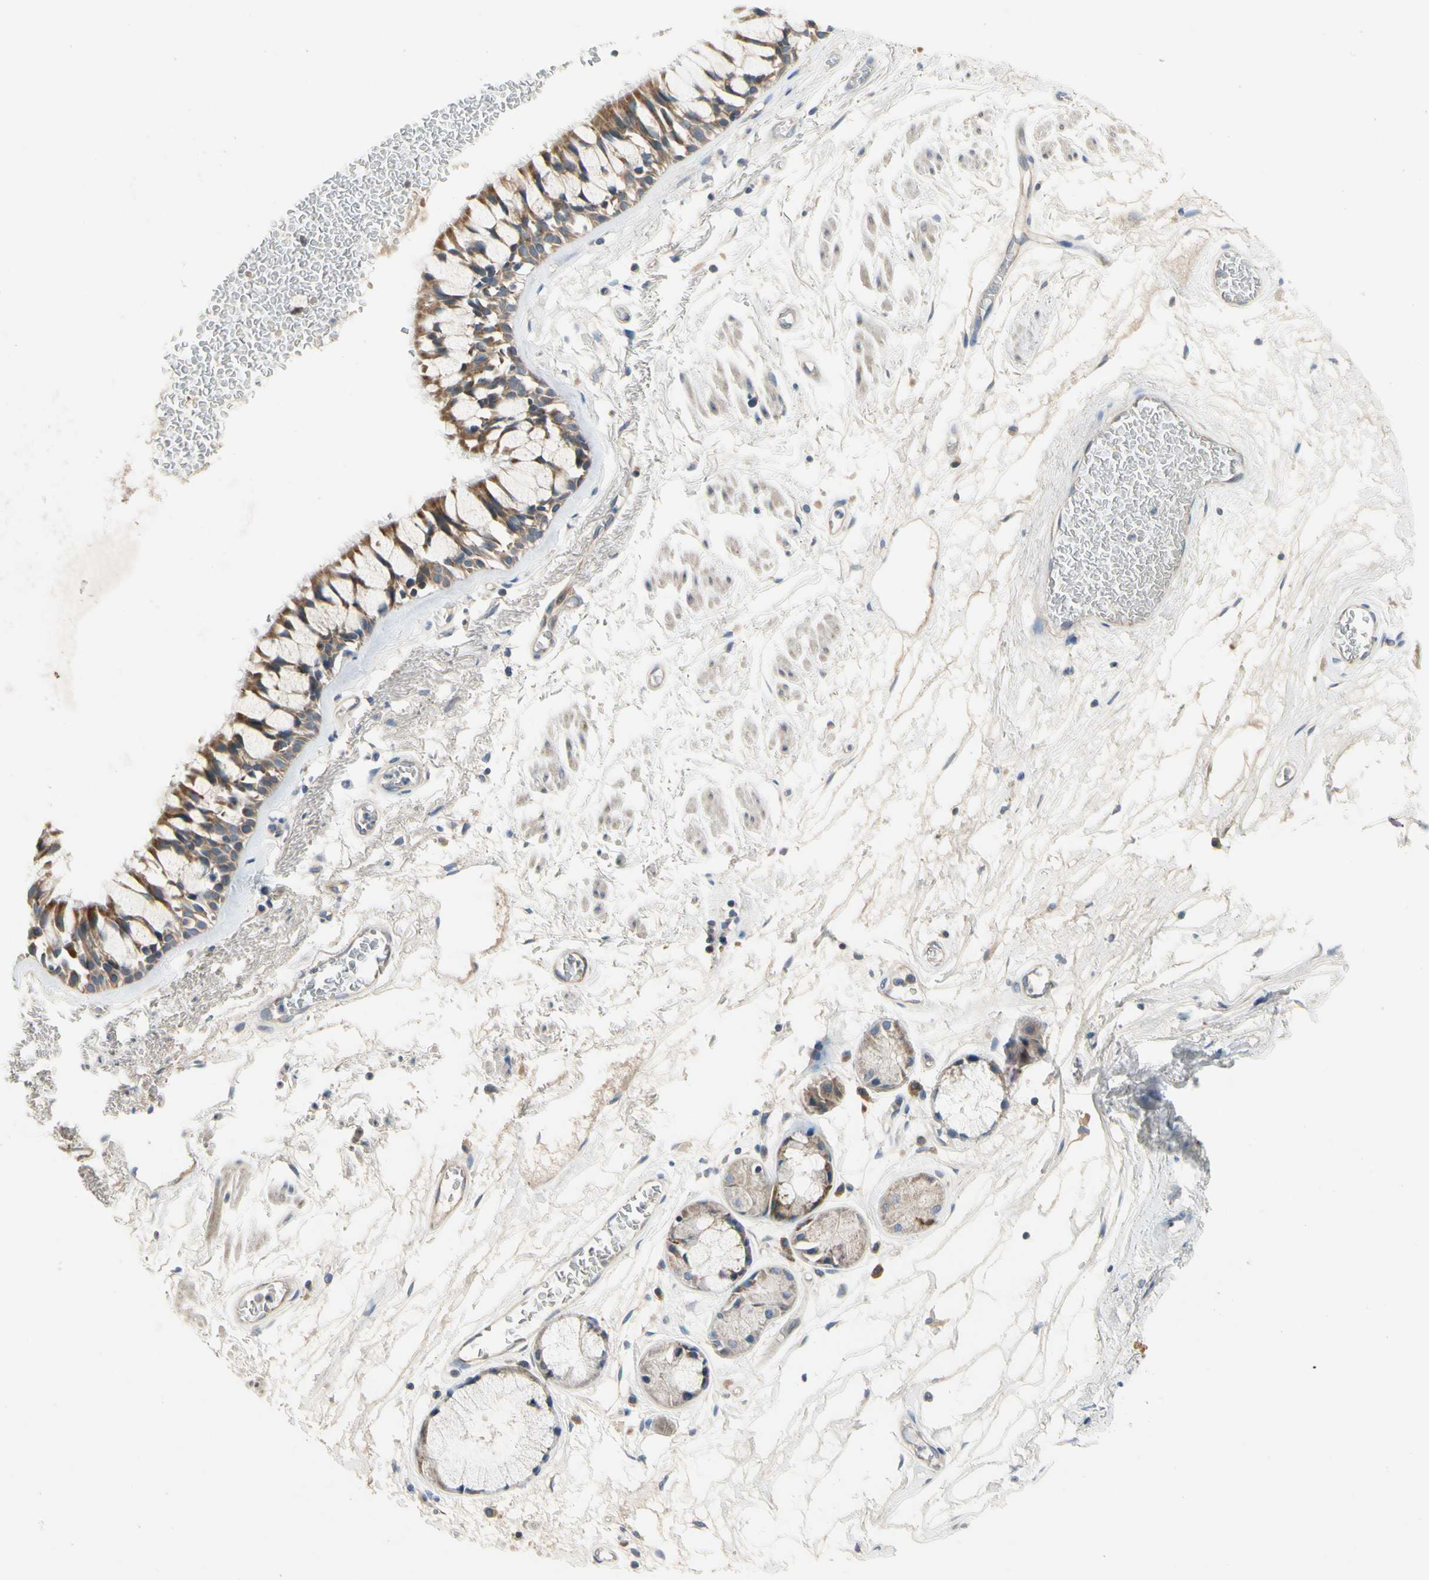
{"staining": {"intensity": "moderate", "quantity": ">75%", "location": "cytoplasmic/membranous"}, "tissue": "bronchus", "cell_type": "Respiratory epithelial cells", "image_type": "normal", "snomed": [{"axis": "morphology", "description": "Normal tissue, NOS"}, {"axis": "topography", "description": "Bronchus"}], "caption": "Moderate cytoplasmic/membranous expression for a protein is identified in approximately >75% of respiratory epithelial cells of unremarkable bronchus using immunohistochemistry (IHC).", "gene": "KLHDC8B", "patient": {"sex": "male", "age": 66}}